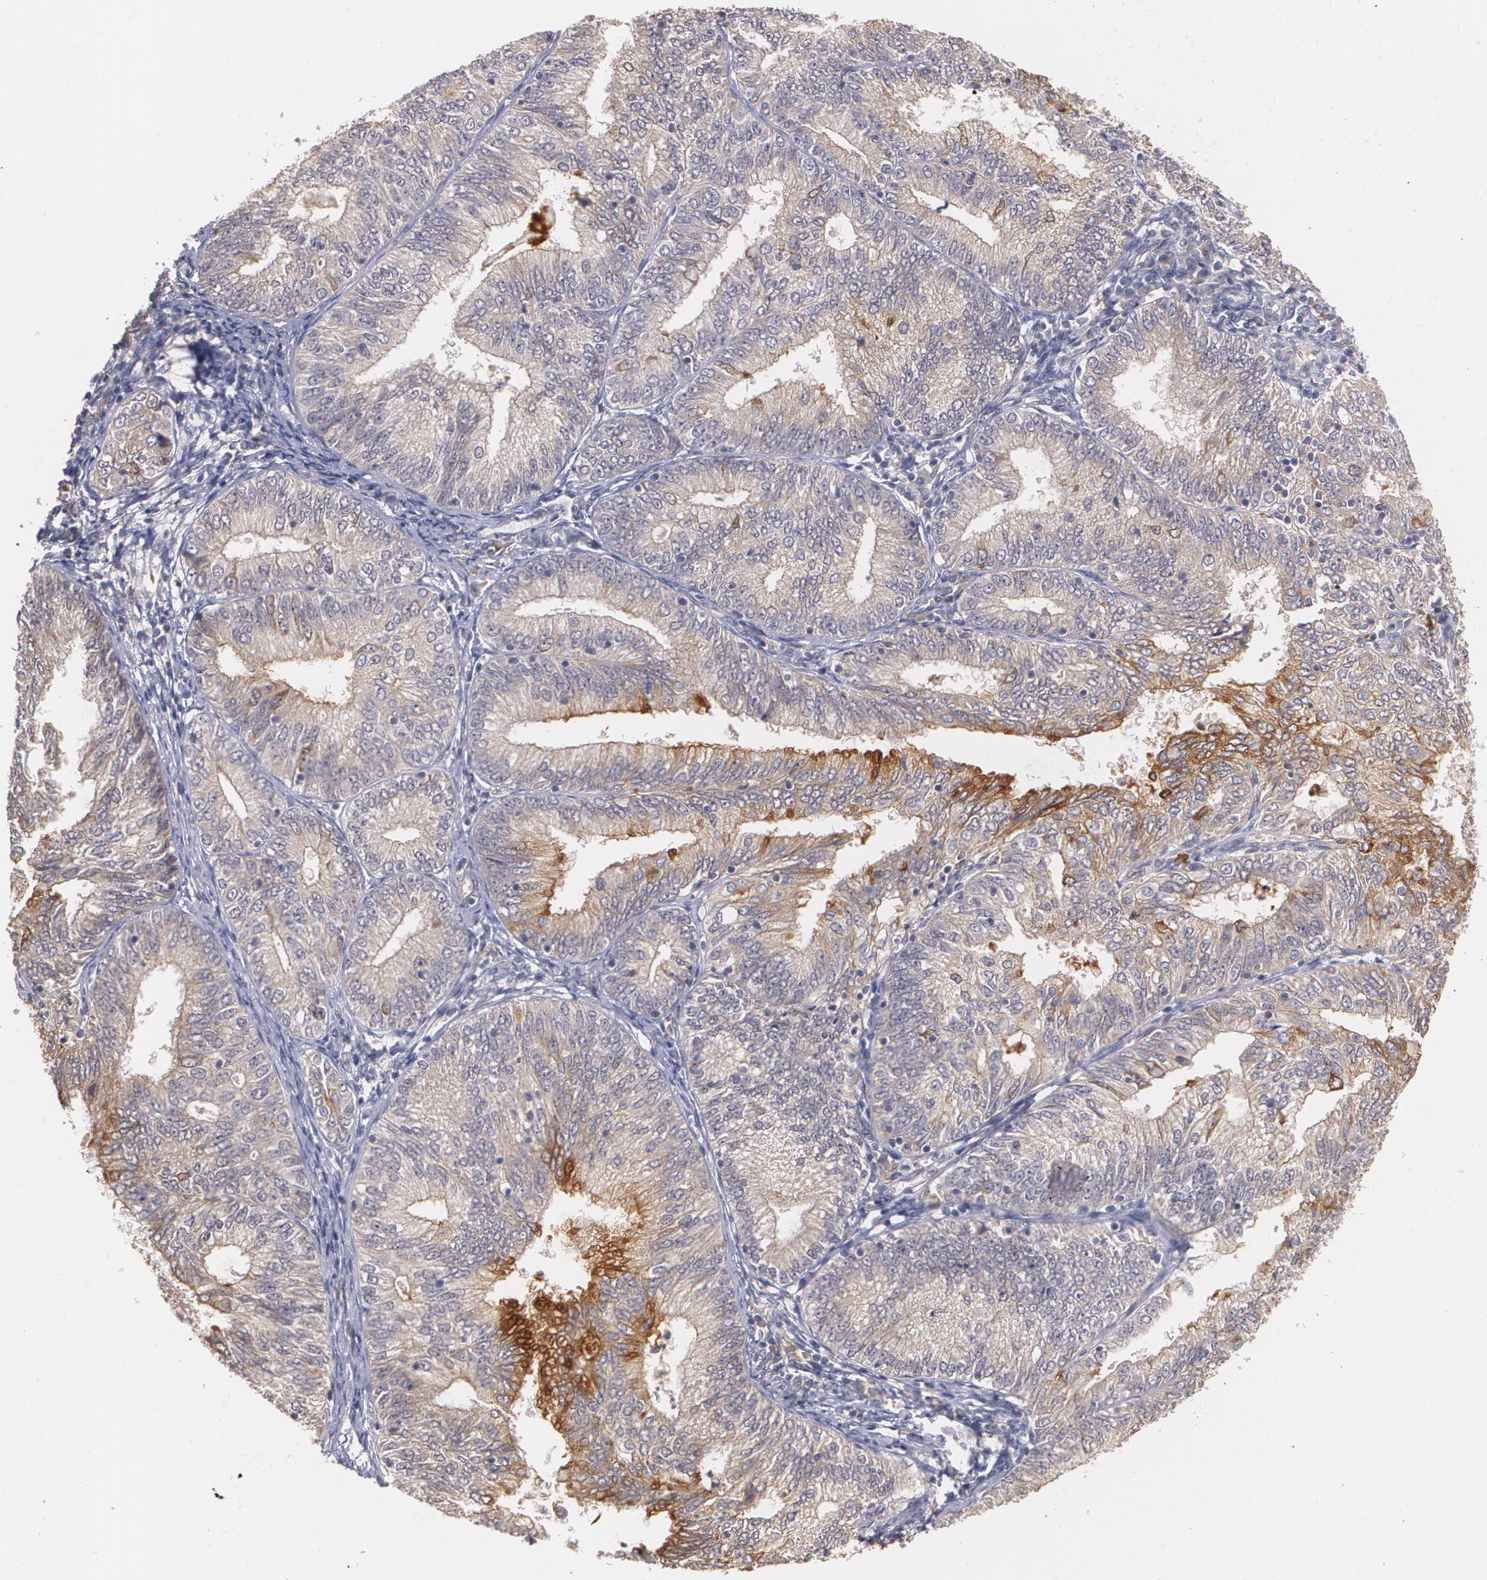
{"staining": {"intensity": "weak", "quantity": "25%-75%", "location": "cytoplasmic/membranous"}, "tissue": "endometrial cancer", "cell_type": "Tumor cells", "image_type": "cancer", "snomed": [{"axis": "morphology", "description": "Adenocarcinoma, NOS"}, {"axis": "topography", "description": "Endometrium"}], "caption": "Immunohistochemistry micrograph of endometrial cancer (adenocarcinoma) stained for a protein (brown), which exhibits low levels of weak cytoplasmic/membranous expression in approximately 25%-75% of tumor cells.", "gene": "IFNGR2", "patient": {"sex": "female", "age": 69}}